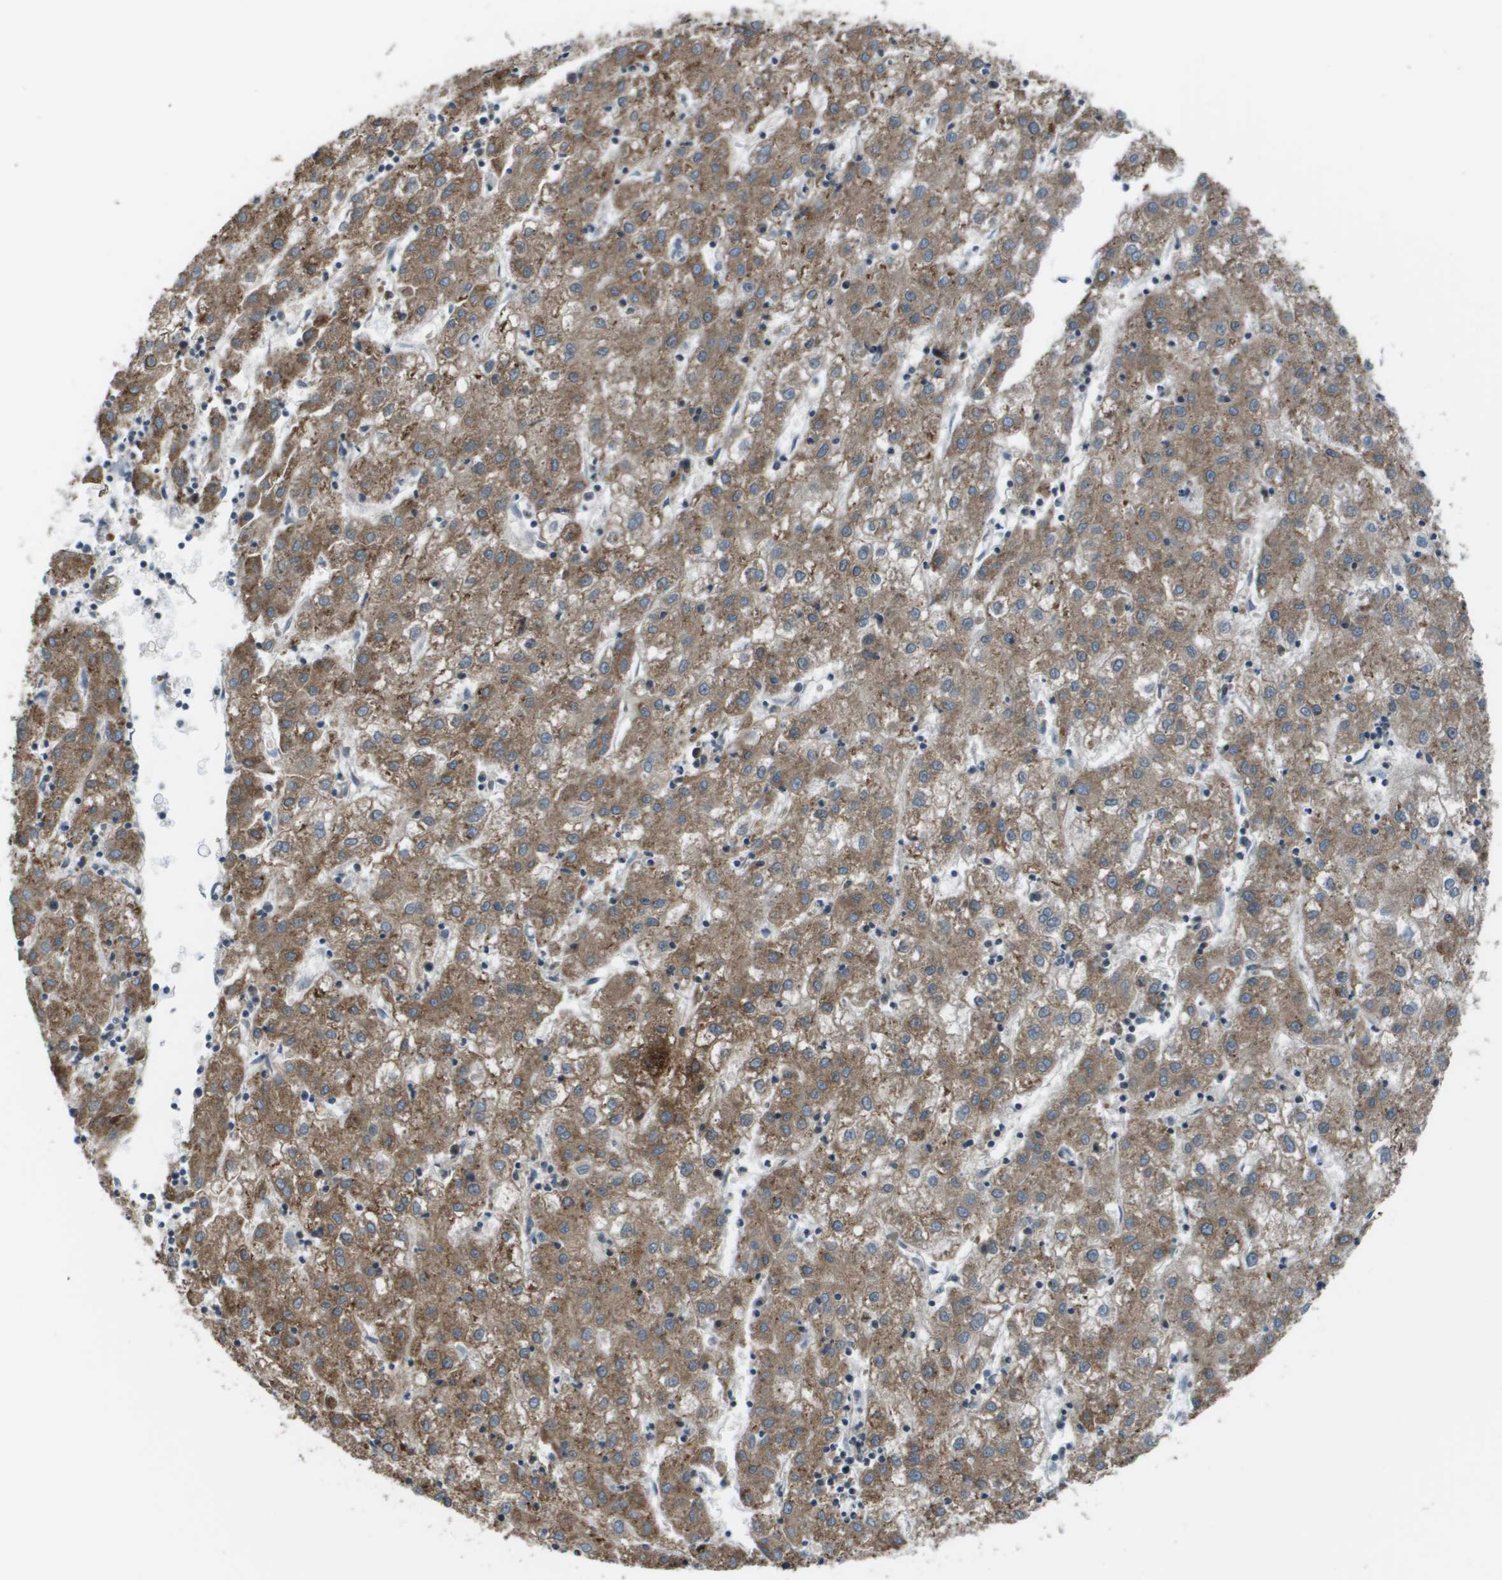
{"staining": {"intensity": "moderate", "quantity": ">75%", "location": "cytoplasmic/membranous"}, "tissue": "liver cancer", "cell_type": "Tumor cells", "image_type": "cancer", "snomed": [{"axis": "morphology", "description": "Carcinoma, Hepatocellular, NOS"}, {"axis": "topography", "description": "Liver"}], "caption": "A brown stain labels moderate cytoplasmic/membranous expression of a protein in human liver cancer tumor cells.", "gene": "EIF3B", "patient": {"sex": "male", "age": 72}}